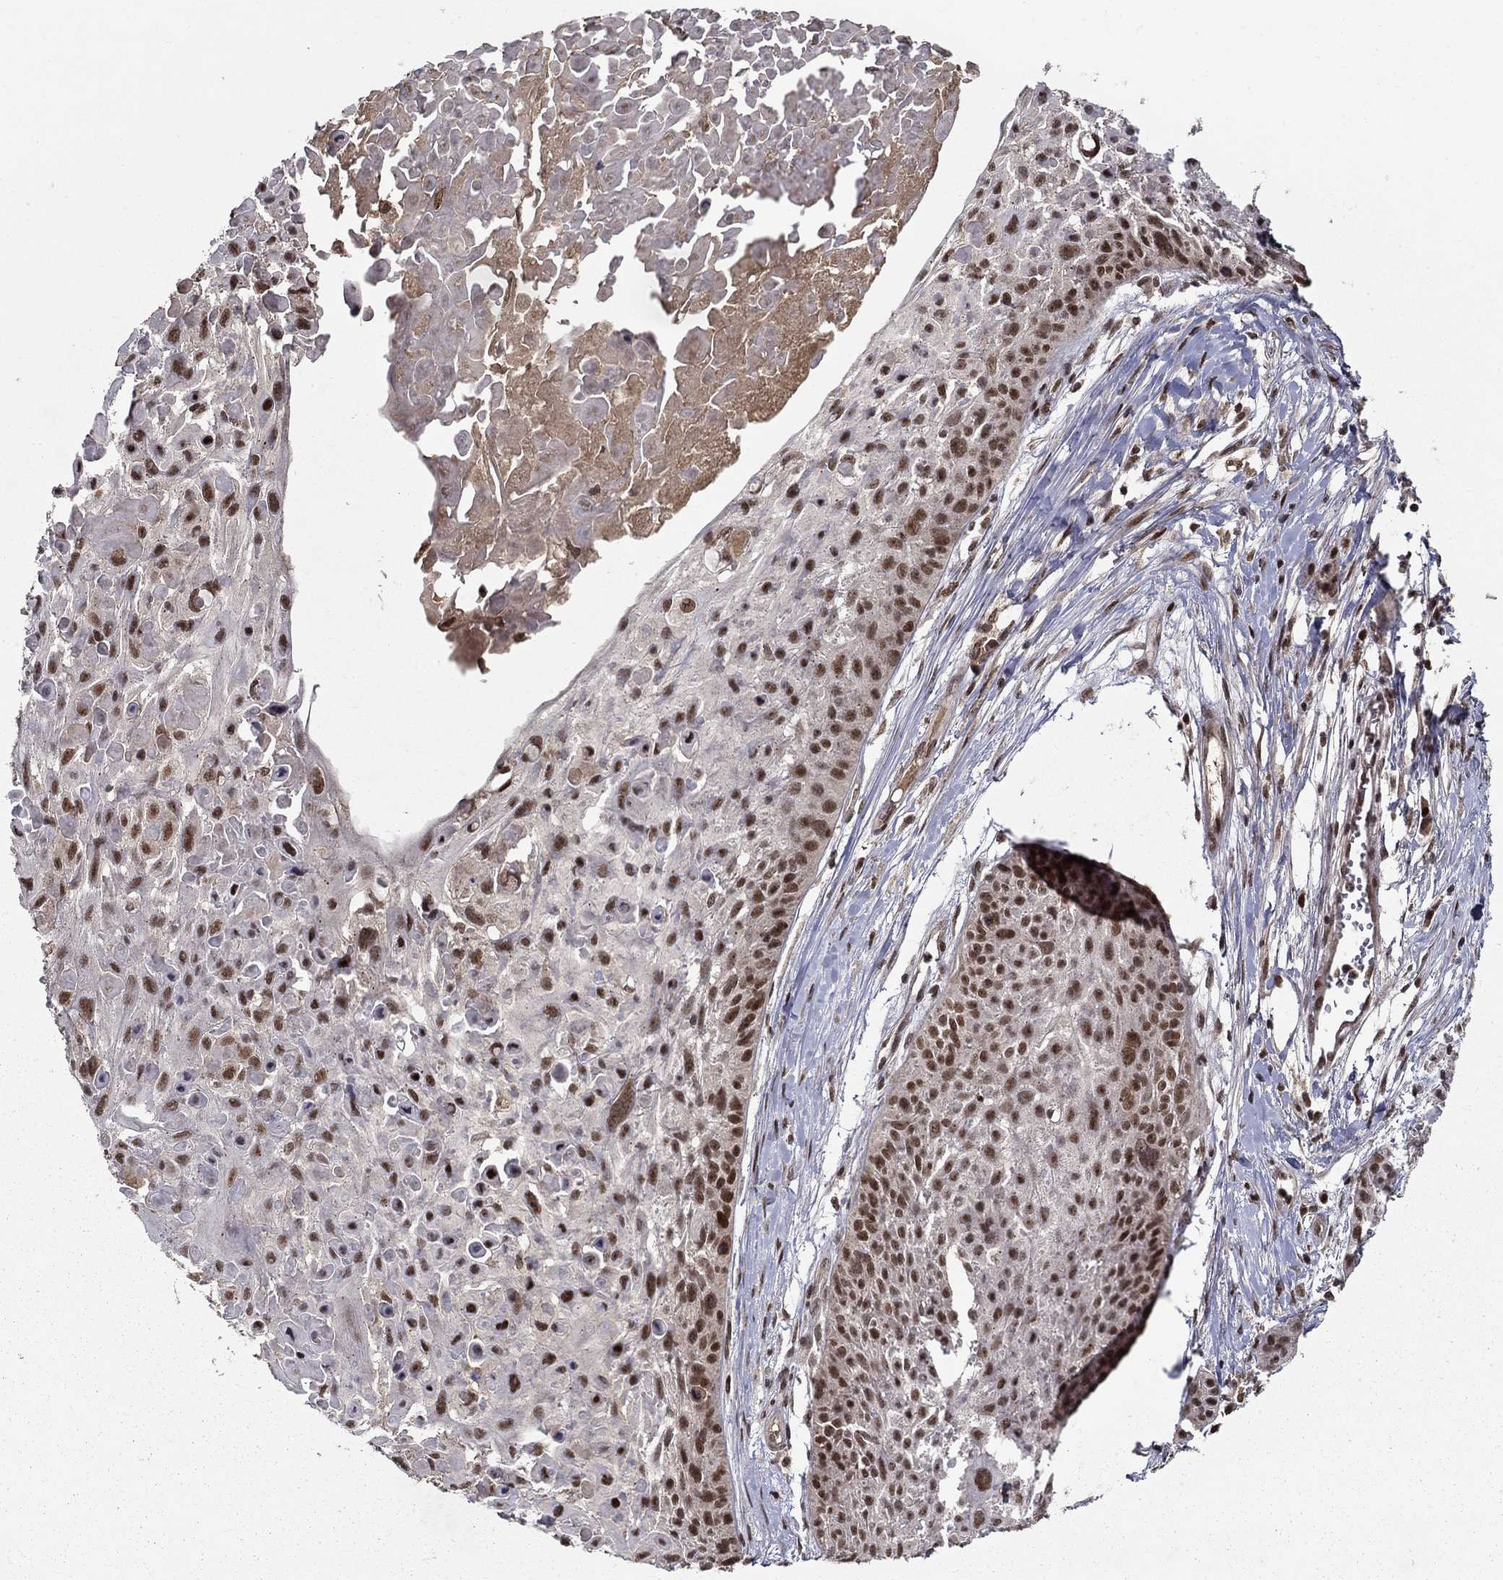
{"staining": {"intensity": "strong", "quantity": "25%-75%", "location": "nuclear"}, "tissue": "skin cancer", "cell_type": "Tumor cells", "image_type": "cancer", "snomed": [{"axis": "morphology", "description": "Squamous cell carcinoma, NOS"}, {"axis": "topography", "description": "Skin"}, {"axis": "topography", "description": "Anal"}], "caption": "Immunohistochemical staining of human squamous cell carcinoma (skin) reveals high levels of strong nuclear protein expression in approximately 25%-75% of tumor cells.", "gene": "CDCA7L", "patient": {"sex": "female", "age": 75}}